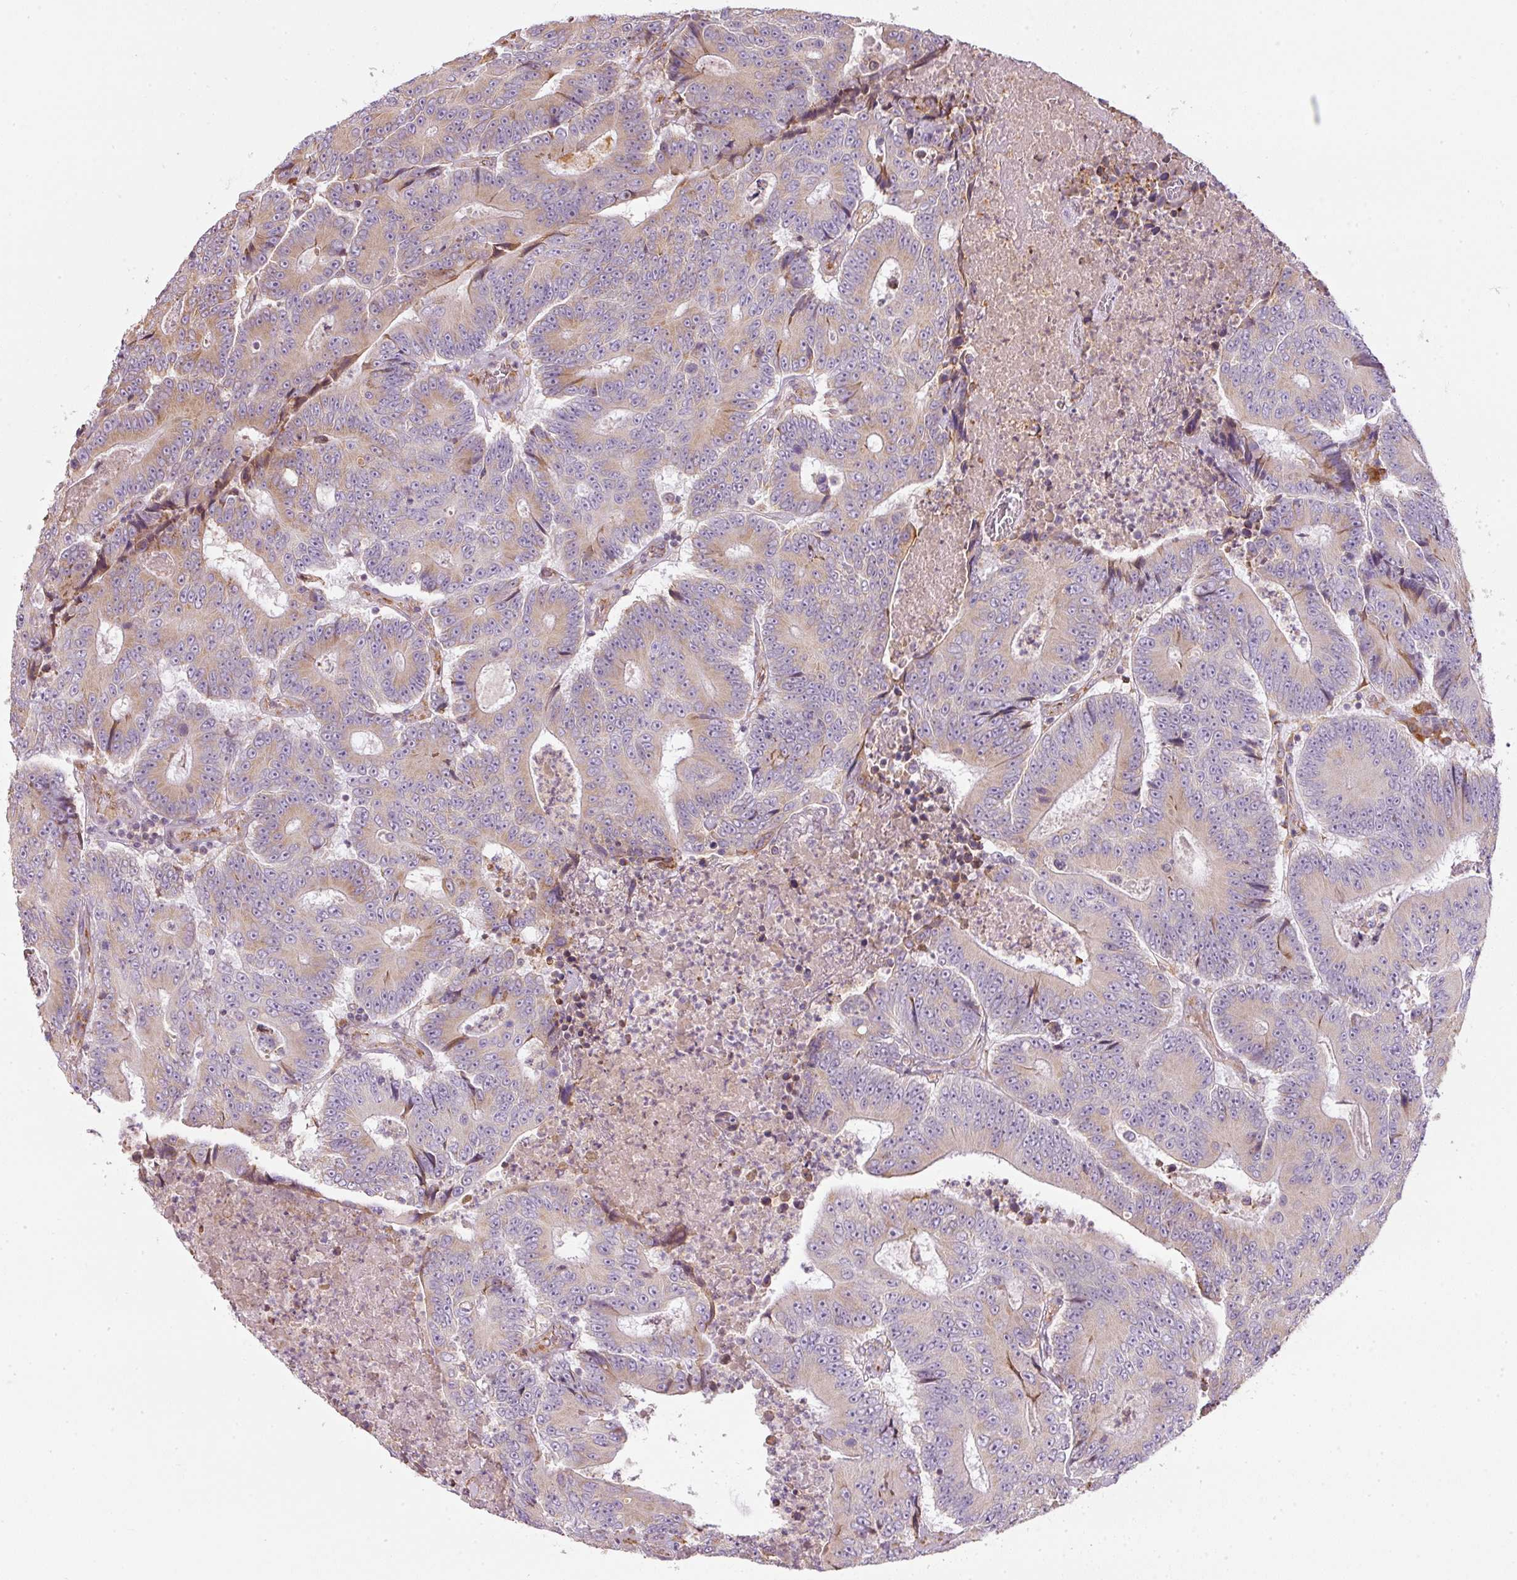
{"staining": {"intensity": "weak", "quantity": "25%-75%", "location": "cytoplasmic/membranous"}, "tissue": "colorectal cancer", "cell_type": "Tumor cells", "image_type": "cancer", "snomed": [{"axis": "morphology", "description": "Adenocarcinoma, NOS"}, {"axis": "topography", "description": "Colon"}], "caption": "Human colorectal adenocarcinoma stained for a protein (brown) displays weak cytoplasmic/membranous positive expression in about 25%-75% of tumor cells.", "gene": "MORN4", "patient": {"sex": "male", "age": 83}}